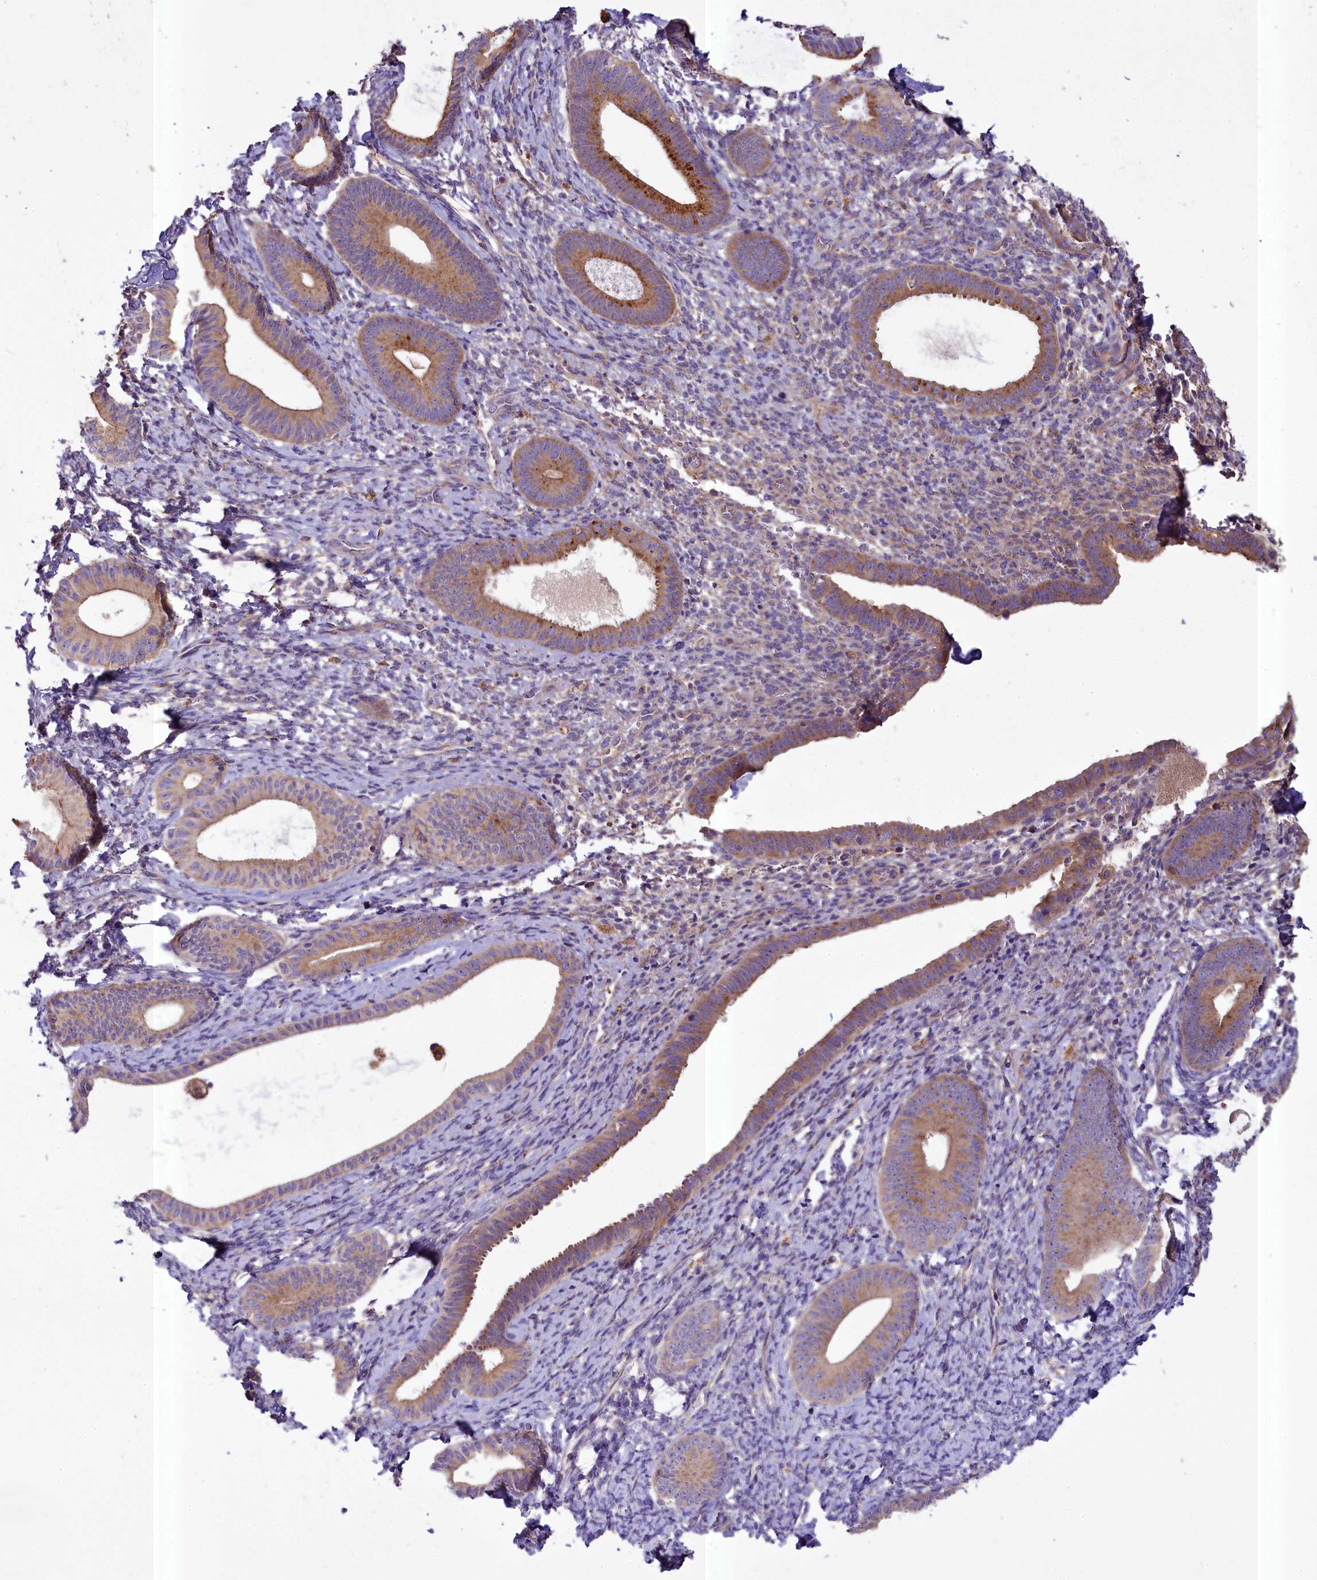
{"staining": {"intensity": "weak", "quantity": "25%-75%", "location": "cytoplasmic/membranous"}, "tissue": "endometrium", "cell_type": "Cells in endometrial stroma", "image_type": "normal", "snomed": [{"axis": "morphology", "description": "Normal tissue, NOS"}, {"axis": "topography", "description": "Endometrium"}], "caption": "Human endometrium stained for a protein (brown) exhibits weak cytoplasmic/membranous positive staining in about 25%-75% of cells in endometrial stroma.", "gene": "PEMT", "patient": {"sex": "female", "age": 65}}